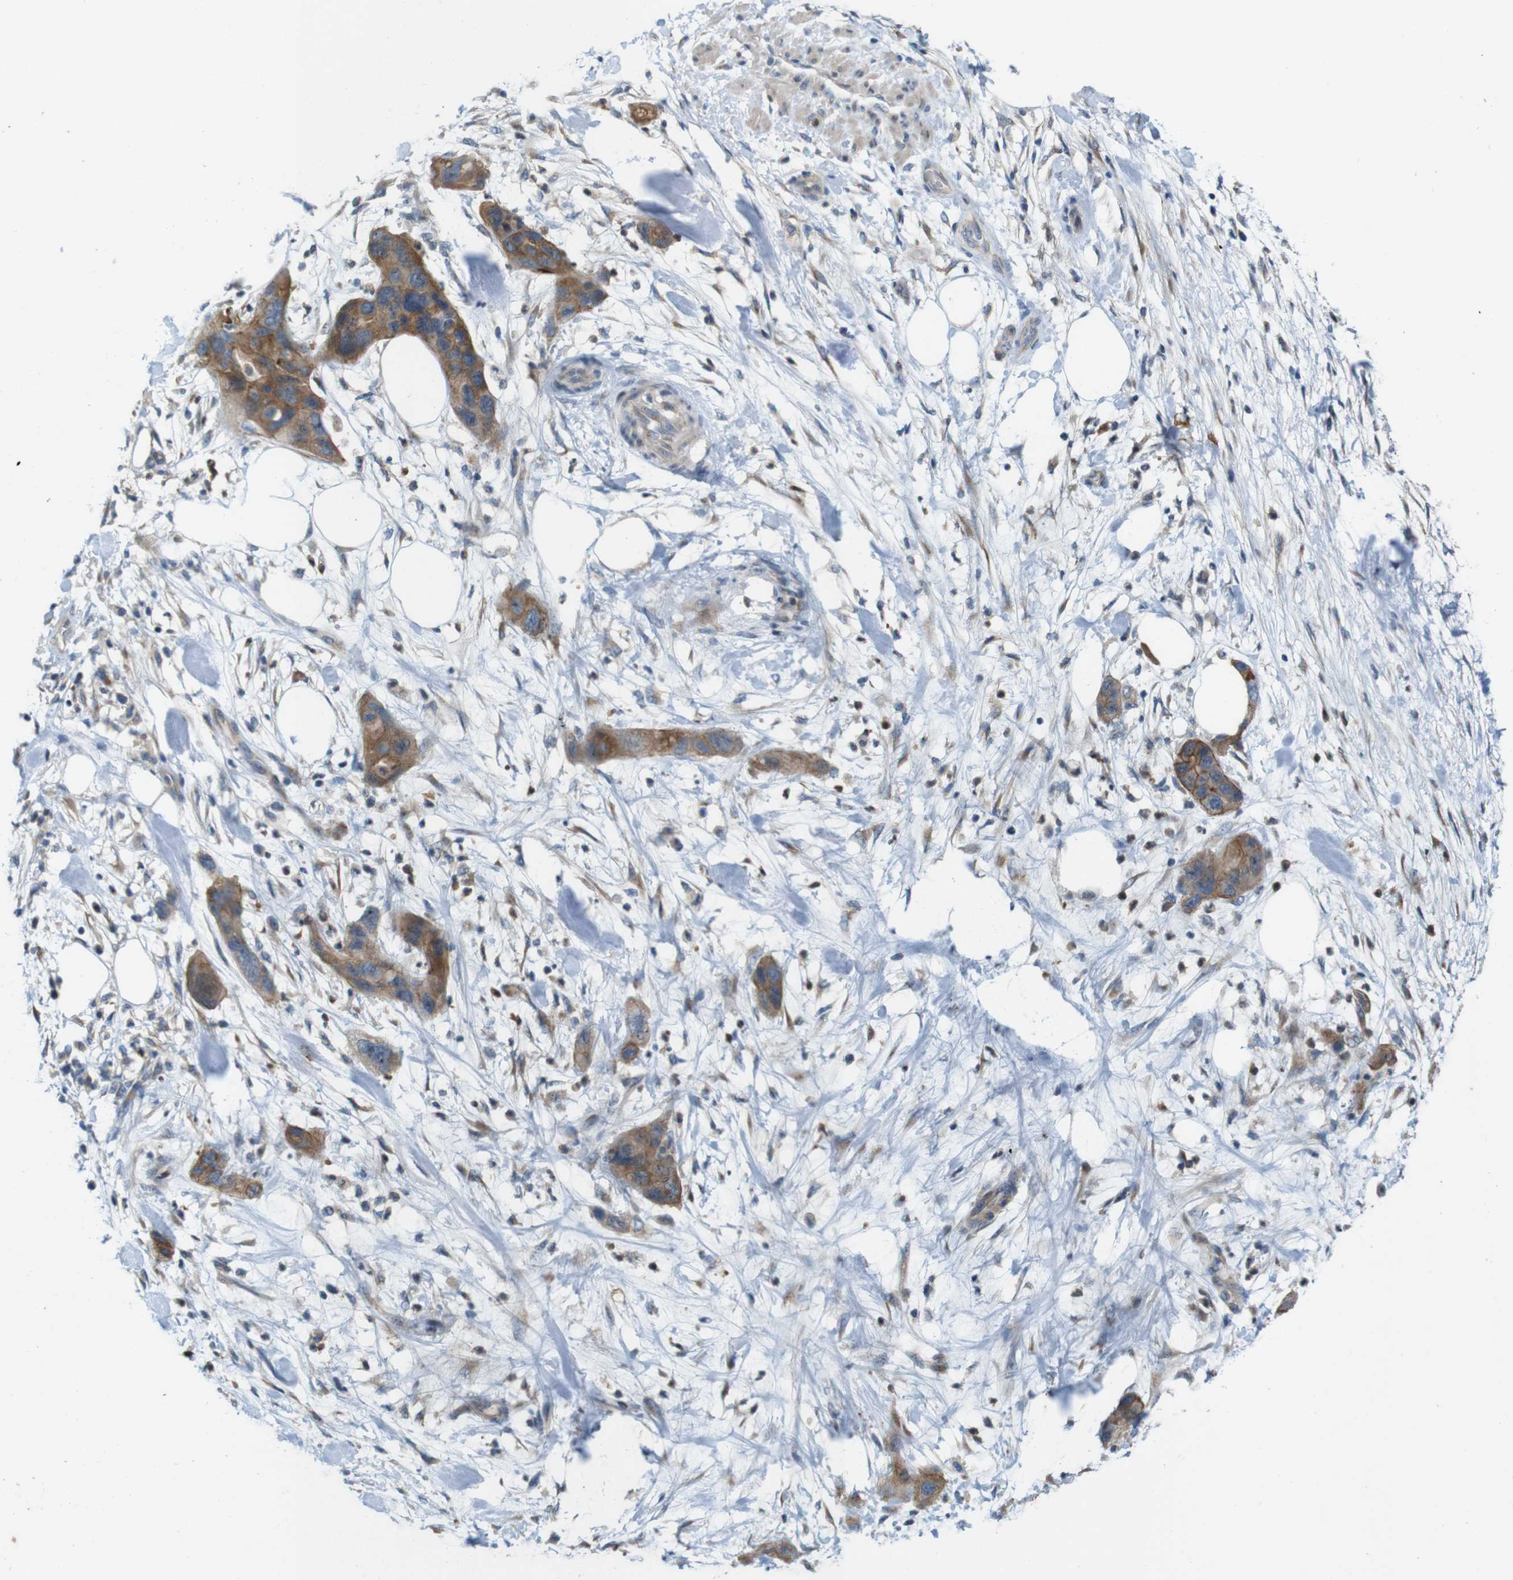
{"staining": {"intensity": "weak", "quantity": ">75%", "location": "cytoplasmic/membranous"}, "tissue": "pancreatic cancer", "cell_type": "Tumor cells", "image_type": "cancer", "snomed": [{"axis": "morphology", "description": "Adenocarcinoma, NOS"}, {"axis": "topography", "description": "Pancreas"}], "caption": "High-power microscopy captured an IHC histopathology image of pancreatic cancer, revealing weak cytoplasmic/membranous staining in approximately >75% of tumor cells. (DAB IHC with brightfield microscopy, high magnification).", "gene": "SKI", "patient": {"sex": "female", "age": 71}}